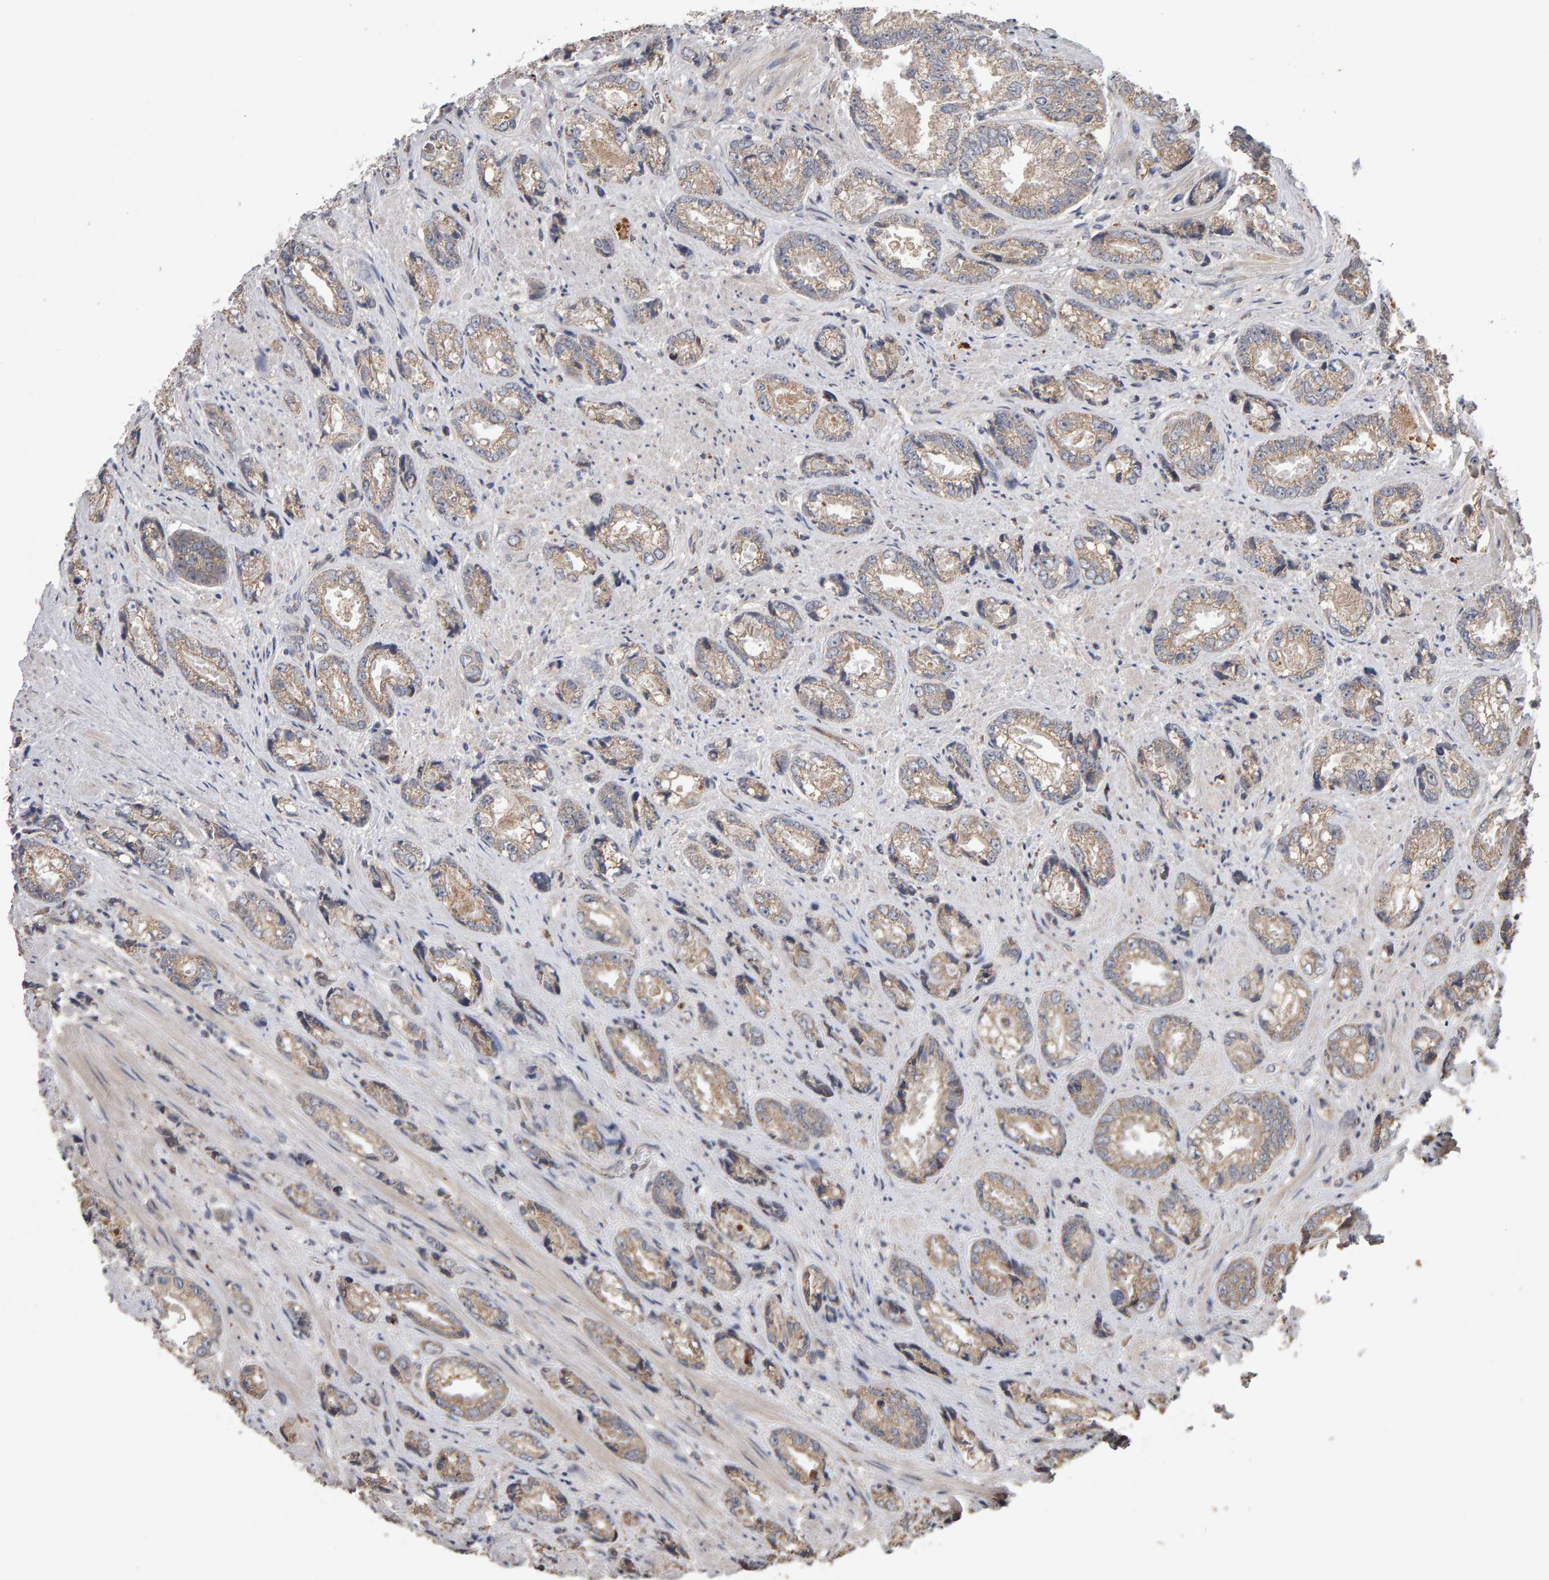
{"staining": {"intensity": "weak", "quantity": ">75%", "location": "cytoplasmic/membranous"}, "tissue": "prostate cancer", "cell_type": "Tumor cells", "image_type": "cancer", "snomed": [{"axis": "morphology", "description": "Adenocarcinoma, High grade"}, {"axis": "topography", "description": "Prostate"}], "caption": "DAB (3,3'-diaminobenzidine) immunohistochemical staining of human prostate cancer reveals weak cytoplasmic/membranous protein positivity in about >75% of tumor cells.", "gene": "COASY", "patient": {"sex": "male", "age": 61}}